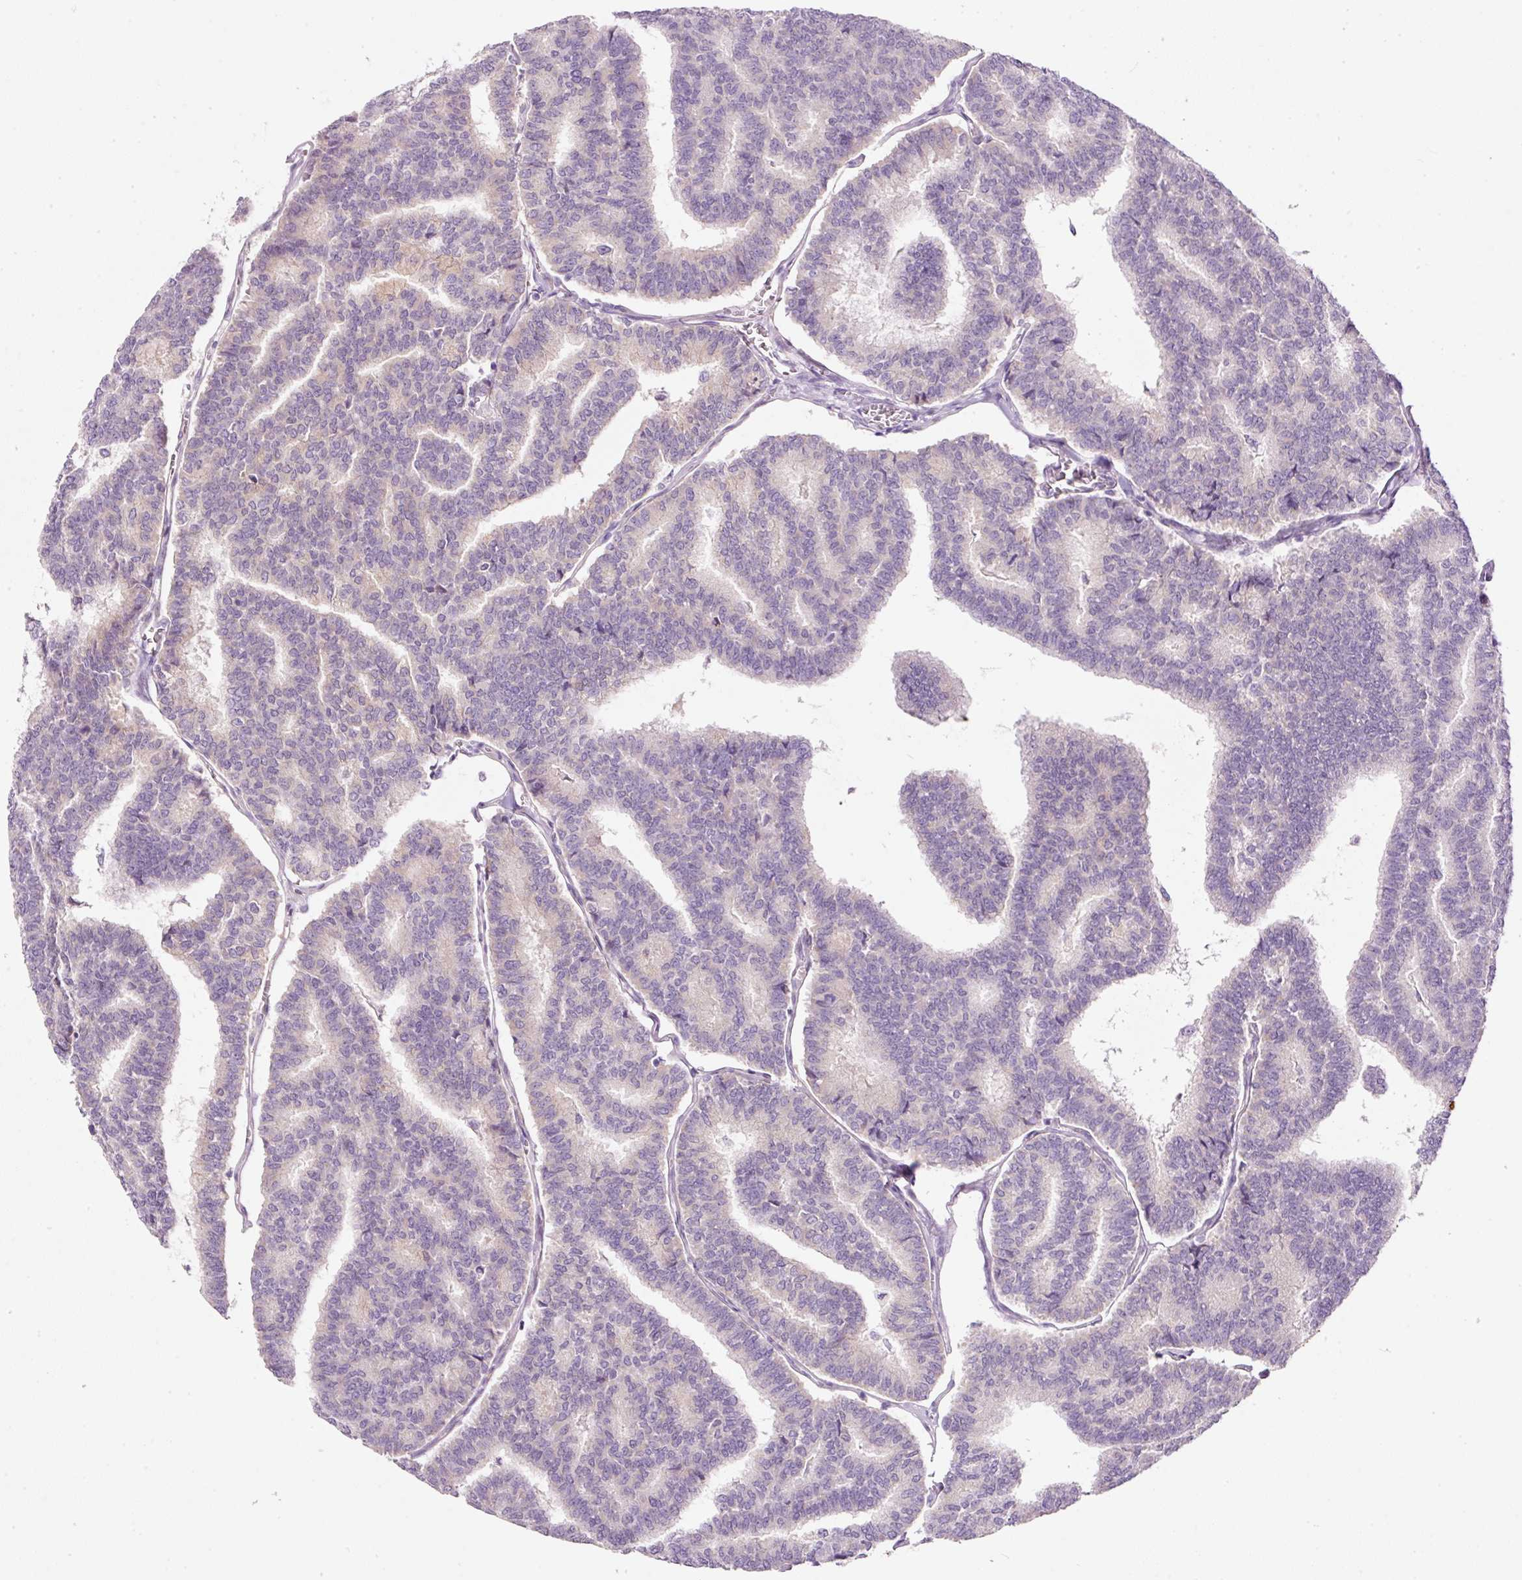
{"staining": {"intensity": "negative", "quantity": "none", "location": "none"}, "tissue": "thyroid cancer", "cell_type": "Tumor cells", "image_type": "cancer", "snomed": [{"axis": "morphology", "description": "Papillary adenocarcinoma, NOS"}, {"axis": "topography", "description": "Thyroid gland"}], "caption": "Immunohistochemical staining of papillary adenocarcinoma (thyroid) demonstrates no significant staining in tumor cells. (DAB IHC, high magnification).", "gene": "SRC", "patient": {"sex": "female", "age": 35}}